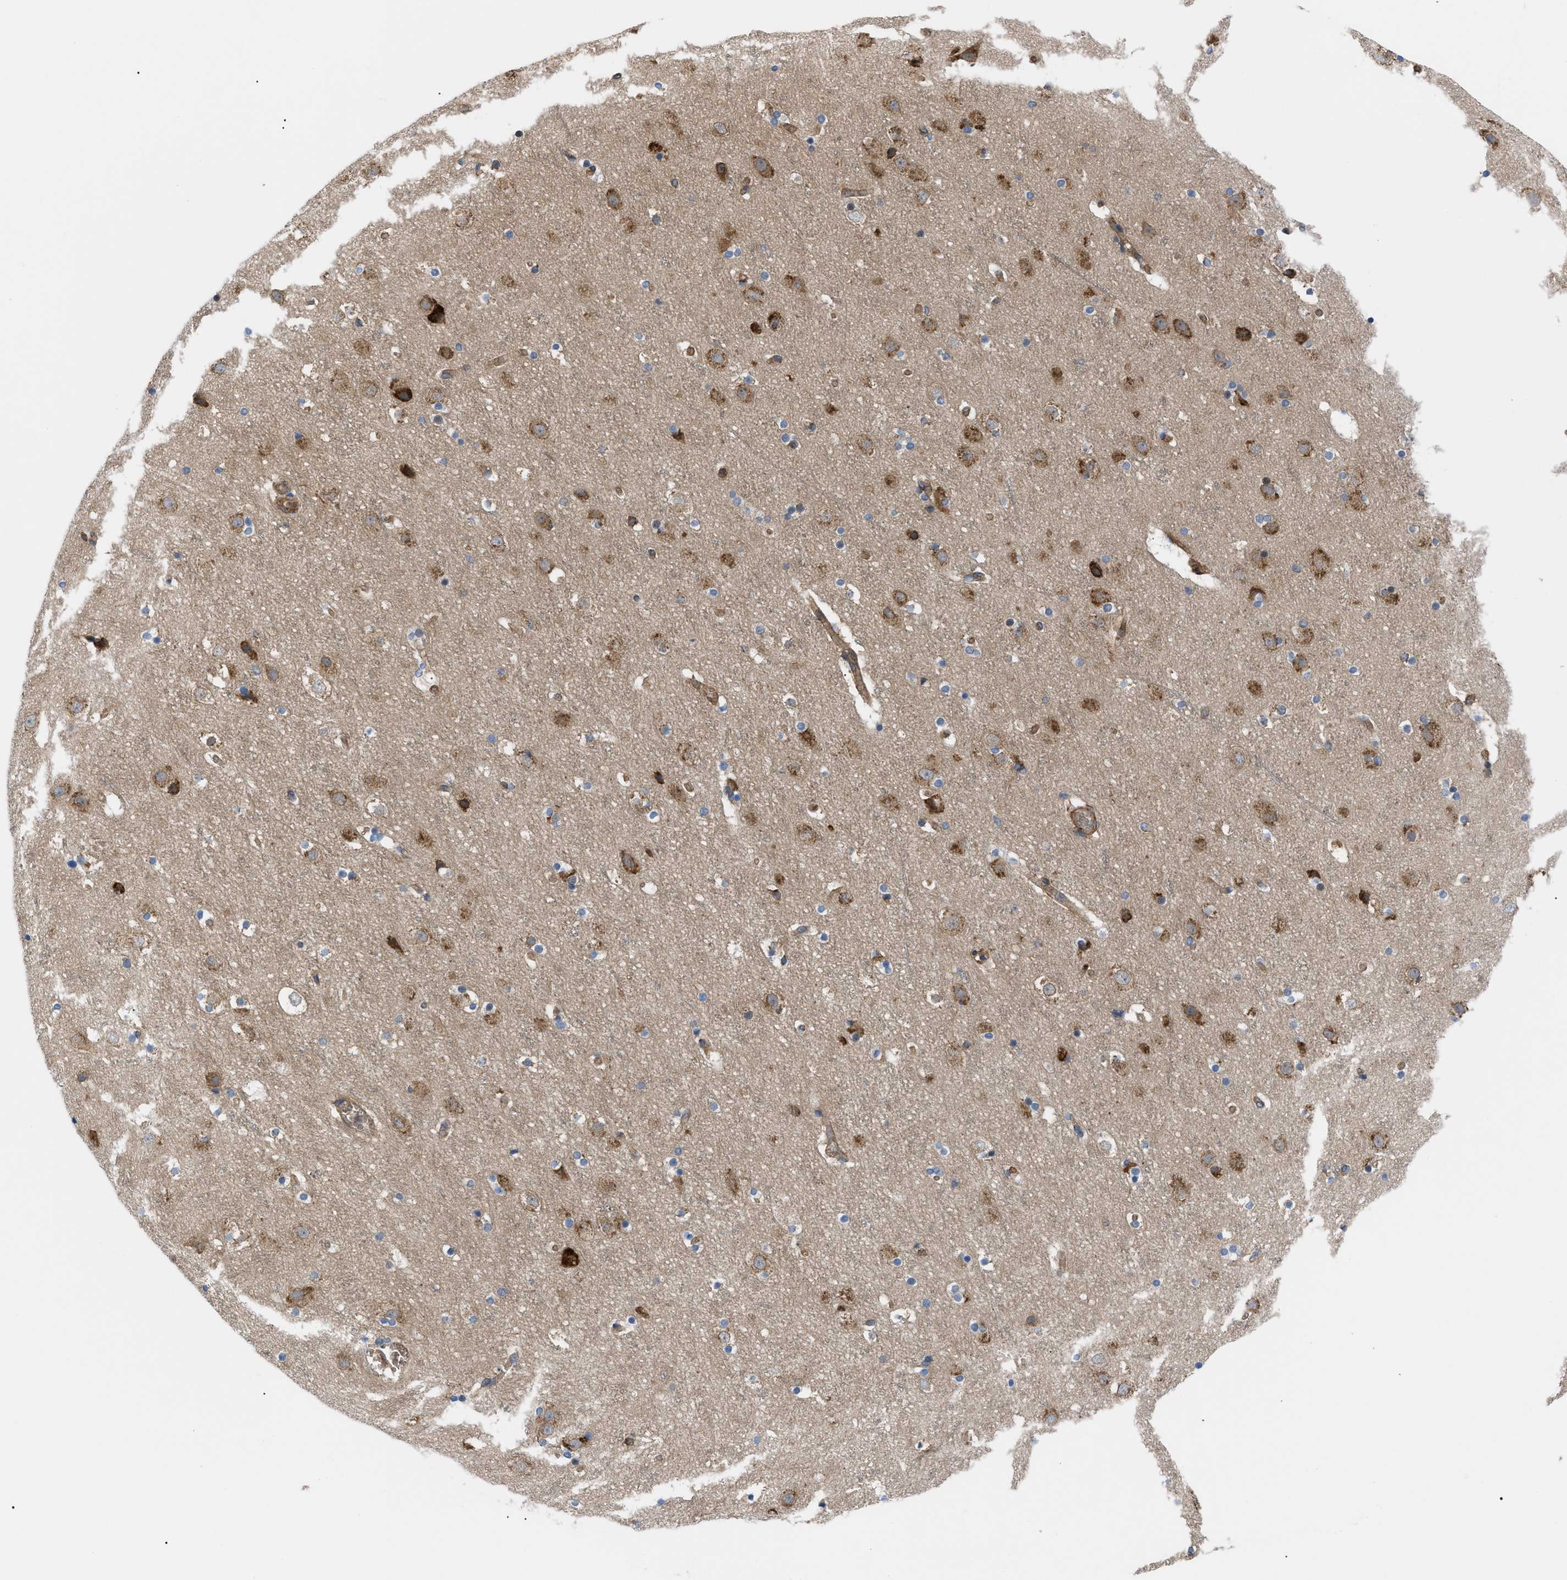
{"staining": {"intensity": "moderate", "quantity": ">75%", "location": "cytoplasmic/membranous"}, "tissue": "cerebral cortex", "cell_type": "Endothelial cells", "image_type": "normal", "snomed": [{"axis": "morphology", "description": "Normal tissue, NOS"}, {"axis": "topography", "description": "Cerebral cortex"}], "caption": "Moderate cytoplasmic/membranous protein staining is seen in approximately >75% of endothelial cells in cerebral cortex.", "gene": "MYO10", "patient": {"sex": "male", "age": 45}}